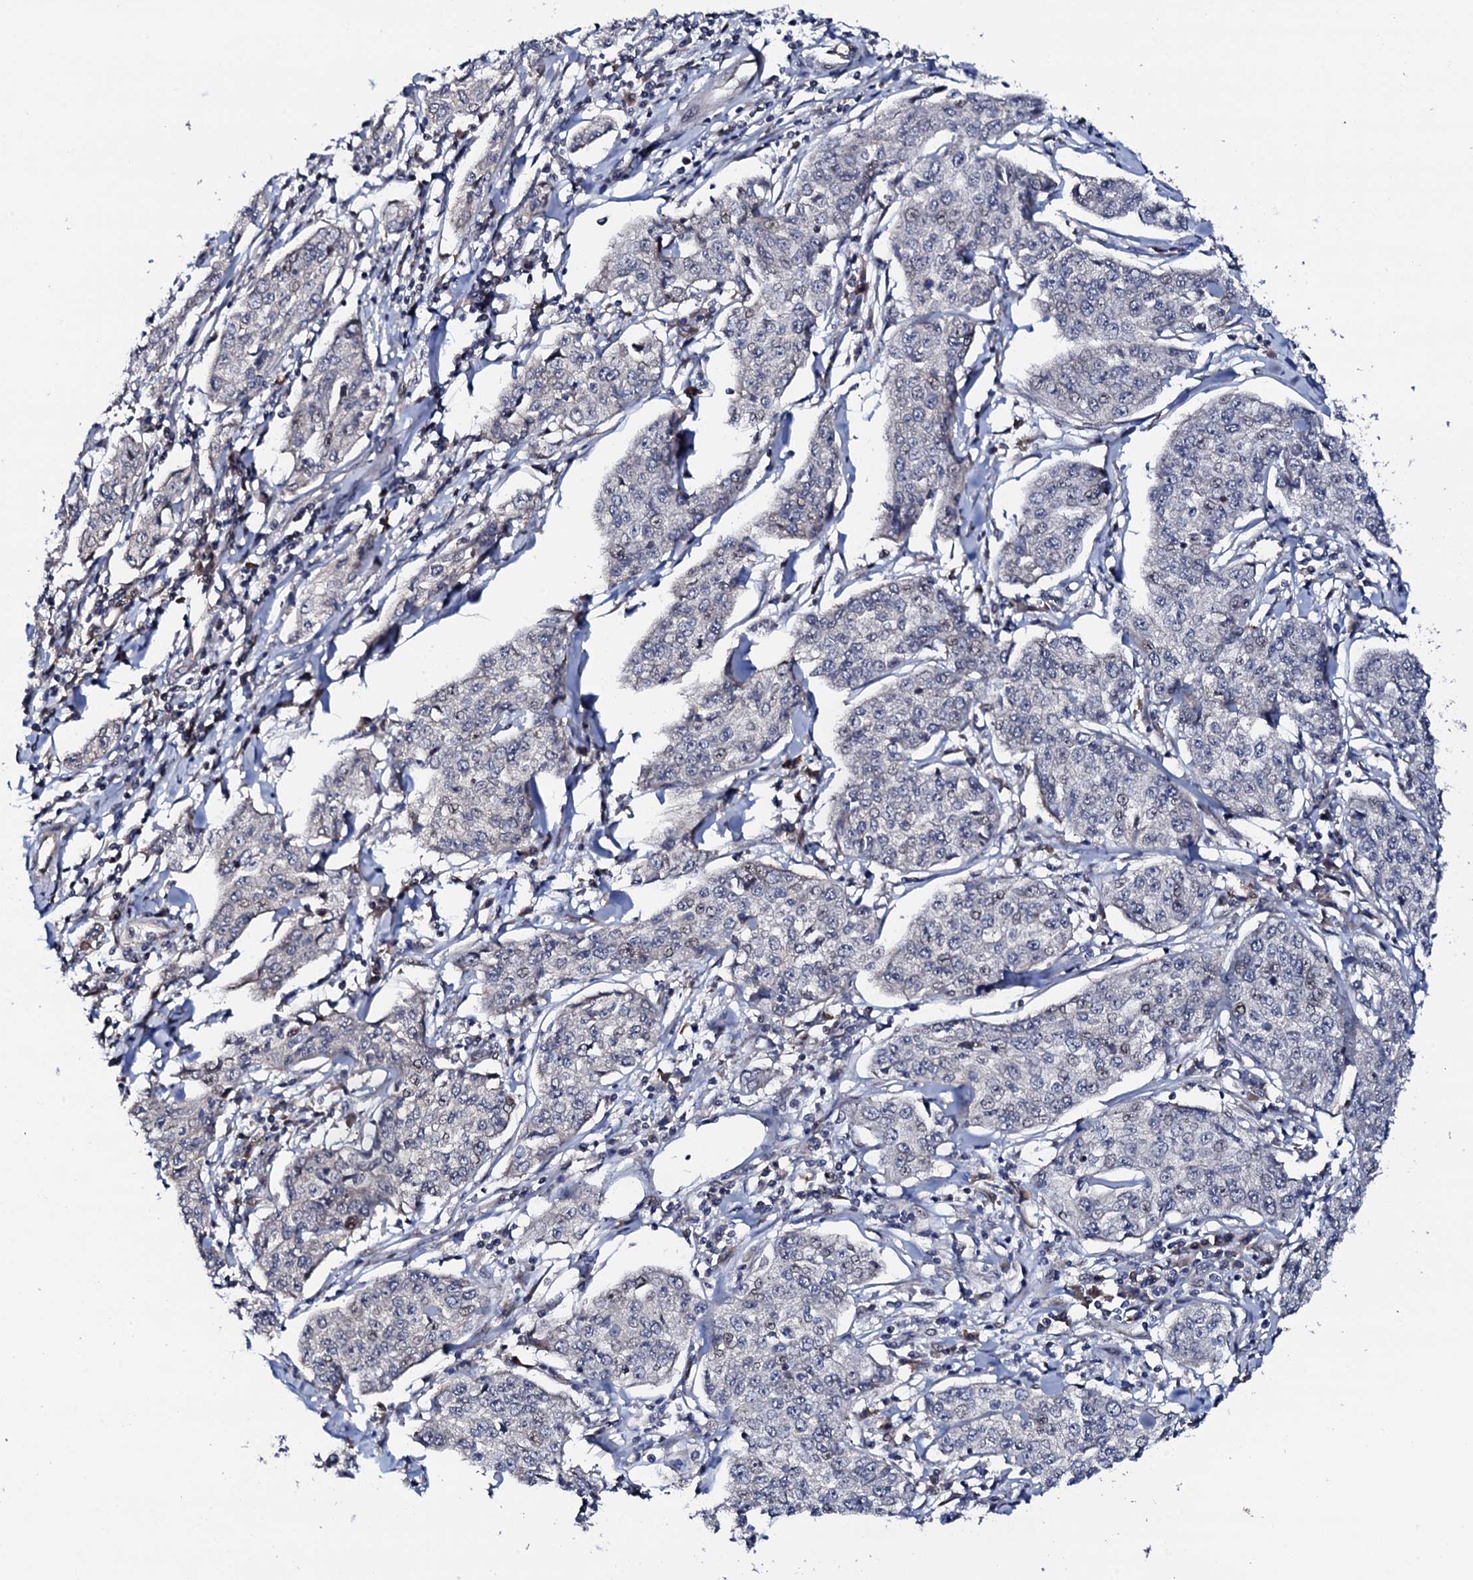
{"staining": {"intensity": "negative", "quantity": "none", "location": "none"}, "tissue": "cervical cancer", "cell_type": "Tumor cells", "image_type": "cancer", "snomed": [{"axis": "morphology", "description": "Squamous cell carcinoma, NOS"}, {"axis": "topography", "description": "Cervix"}], "caption": "Immunohistochemical staining of squamous cell carcinoma (cervical) demonstrates no significant staining in tumor cells.", "gene": "CIAO2A", "patient": {"sex": "female", "age": 35}}